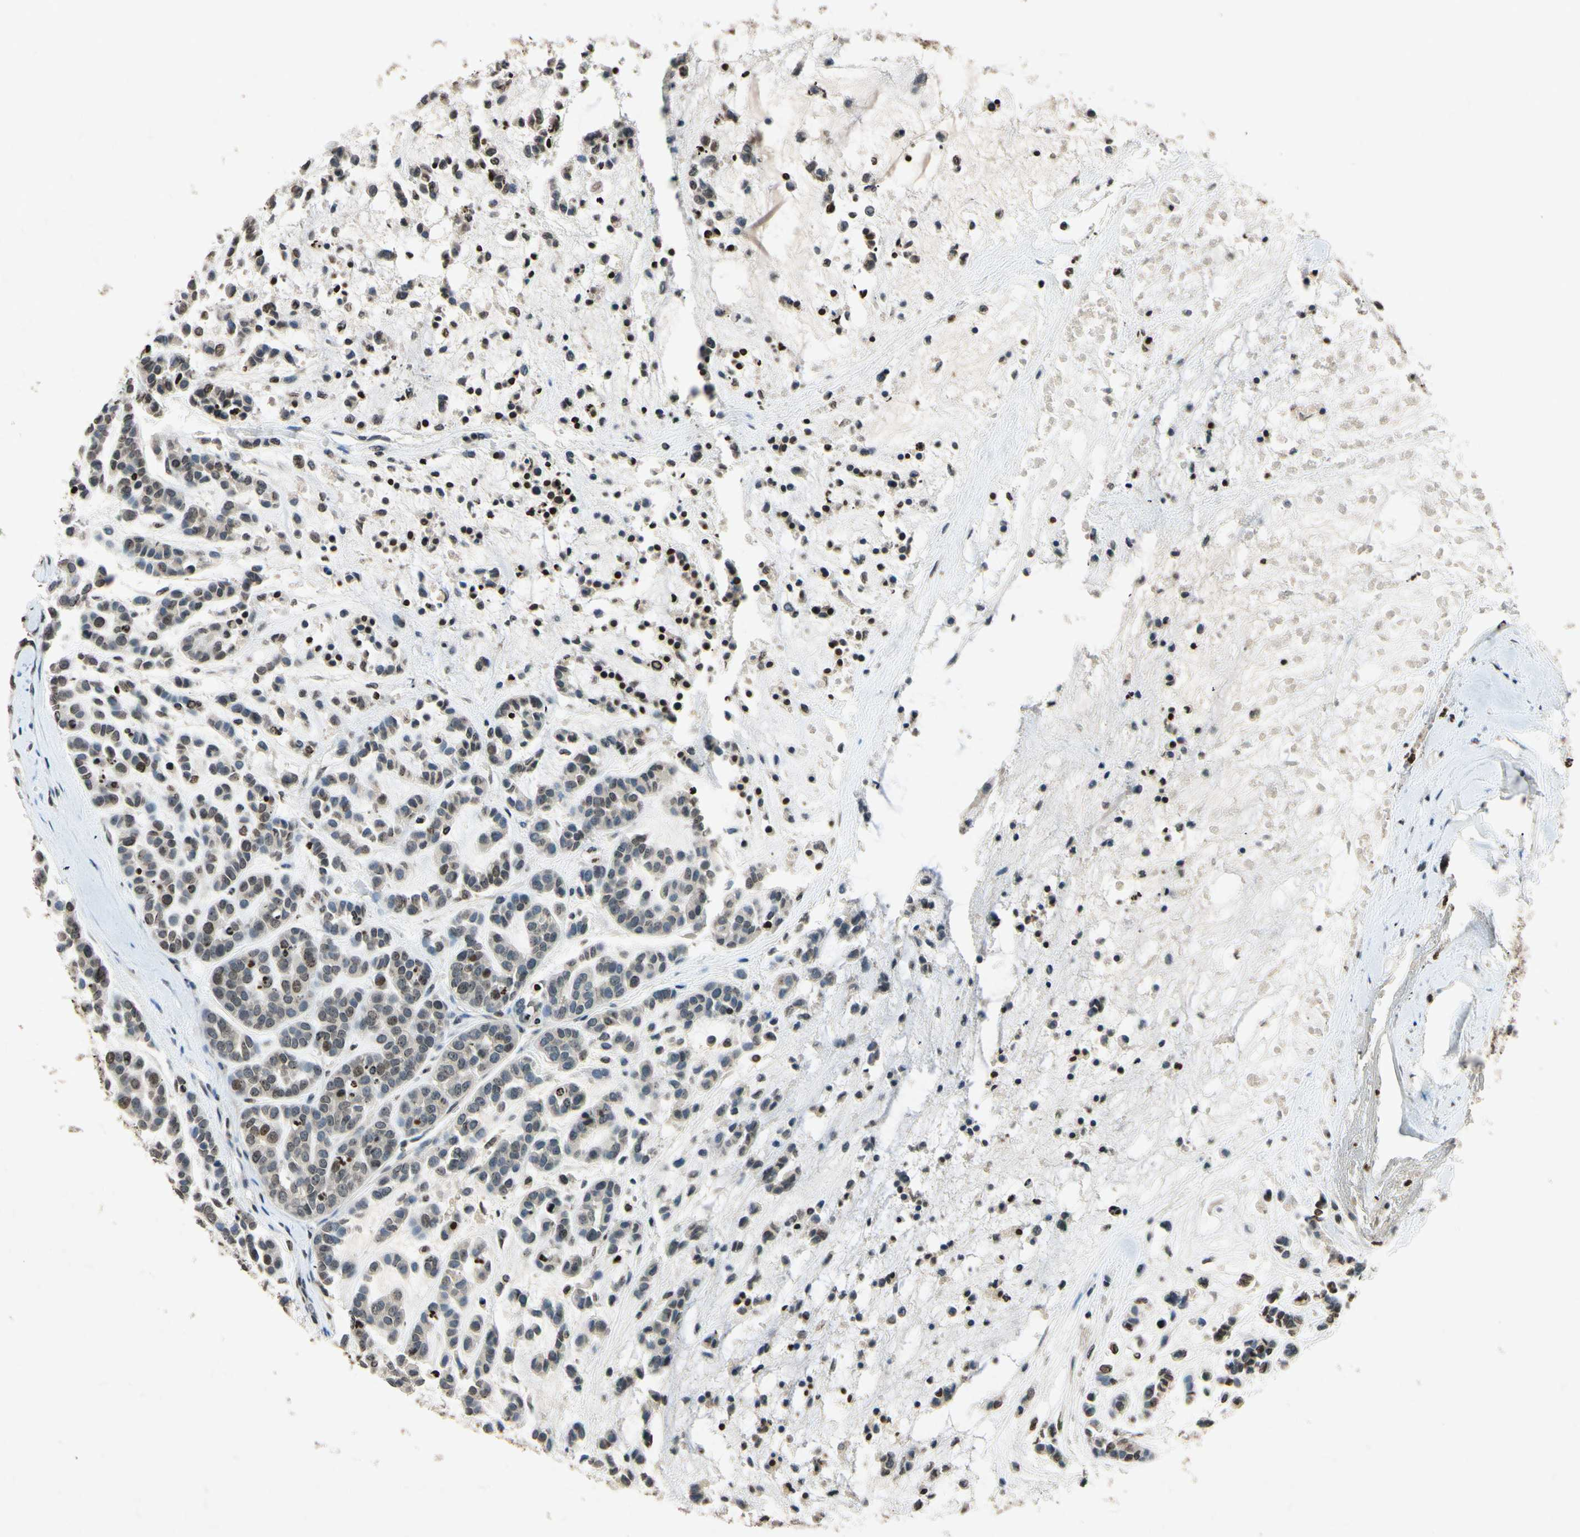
{"staining": {"intensity": "weak", "quantity": "<25%", "location": "nuclear"}, "tissue": "head and neck cancer", "cell_type": "Tumor cells", "image_type": "cancer", "snomed": [{"axis": "morphology", "description": "Adenocarcinoma, NOS"}, {"axis": "morphology", "description": "Adenoma, NOS"}, {"axis": "topography", "description": "Head-Neck"}], "caption": "High power microscopy image of an IHC image of head and neck cancer, revealing no significant staining in tumor cells.", "gene": "HOXB3", "patient": {"sex": "female", "age": 55}}